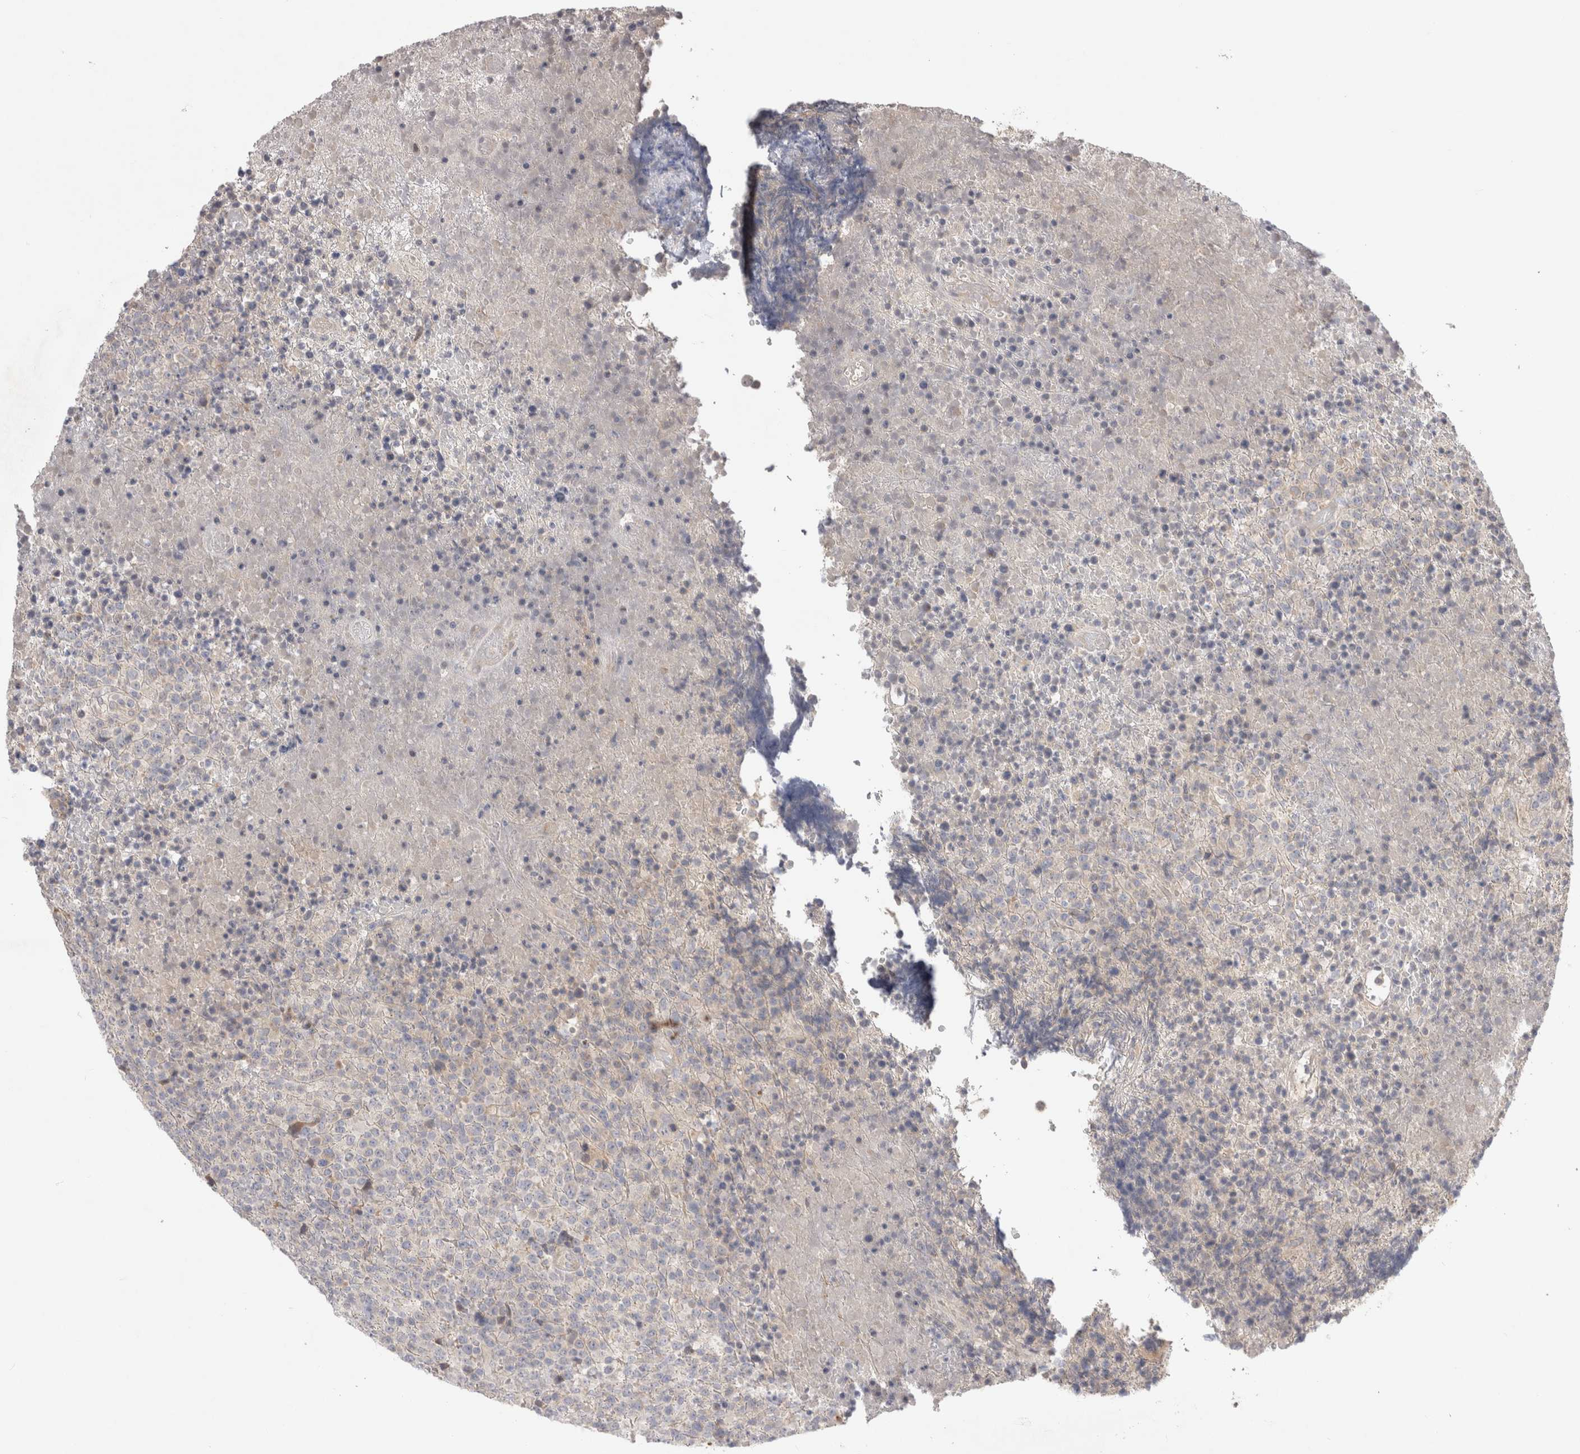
{"staining": {"intensity": "negative", "quantity": "none", "location": "none"}, "tissue": "lymphoma", "cell_type": "Tumor cells", "image_type": "cancer", "snomed": [{"axis": "morphology", "description": "Malignant lymphoma, non-Hodgkin's type, High grade"}, {"axis": "topography", "description": "Lymph node"}], "caption": "This histopathology image is of lymphoma stained with immunohistochemistry to label a protein in brown with the nuclei are counter-stained blue. There is no positivity in tumor cells.", "gene": "PPP1R42", "patient": {"sex": "male", "age": 13}}